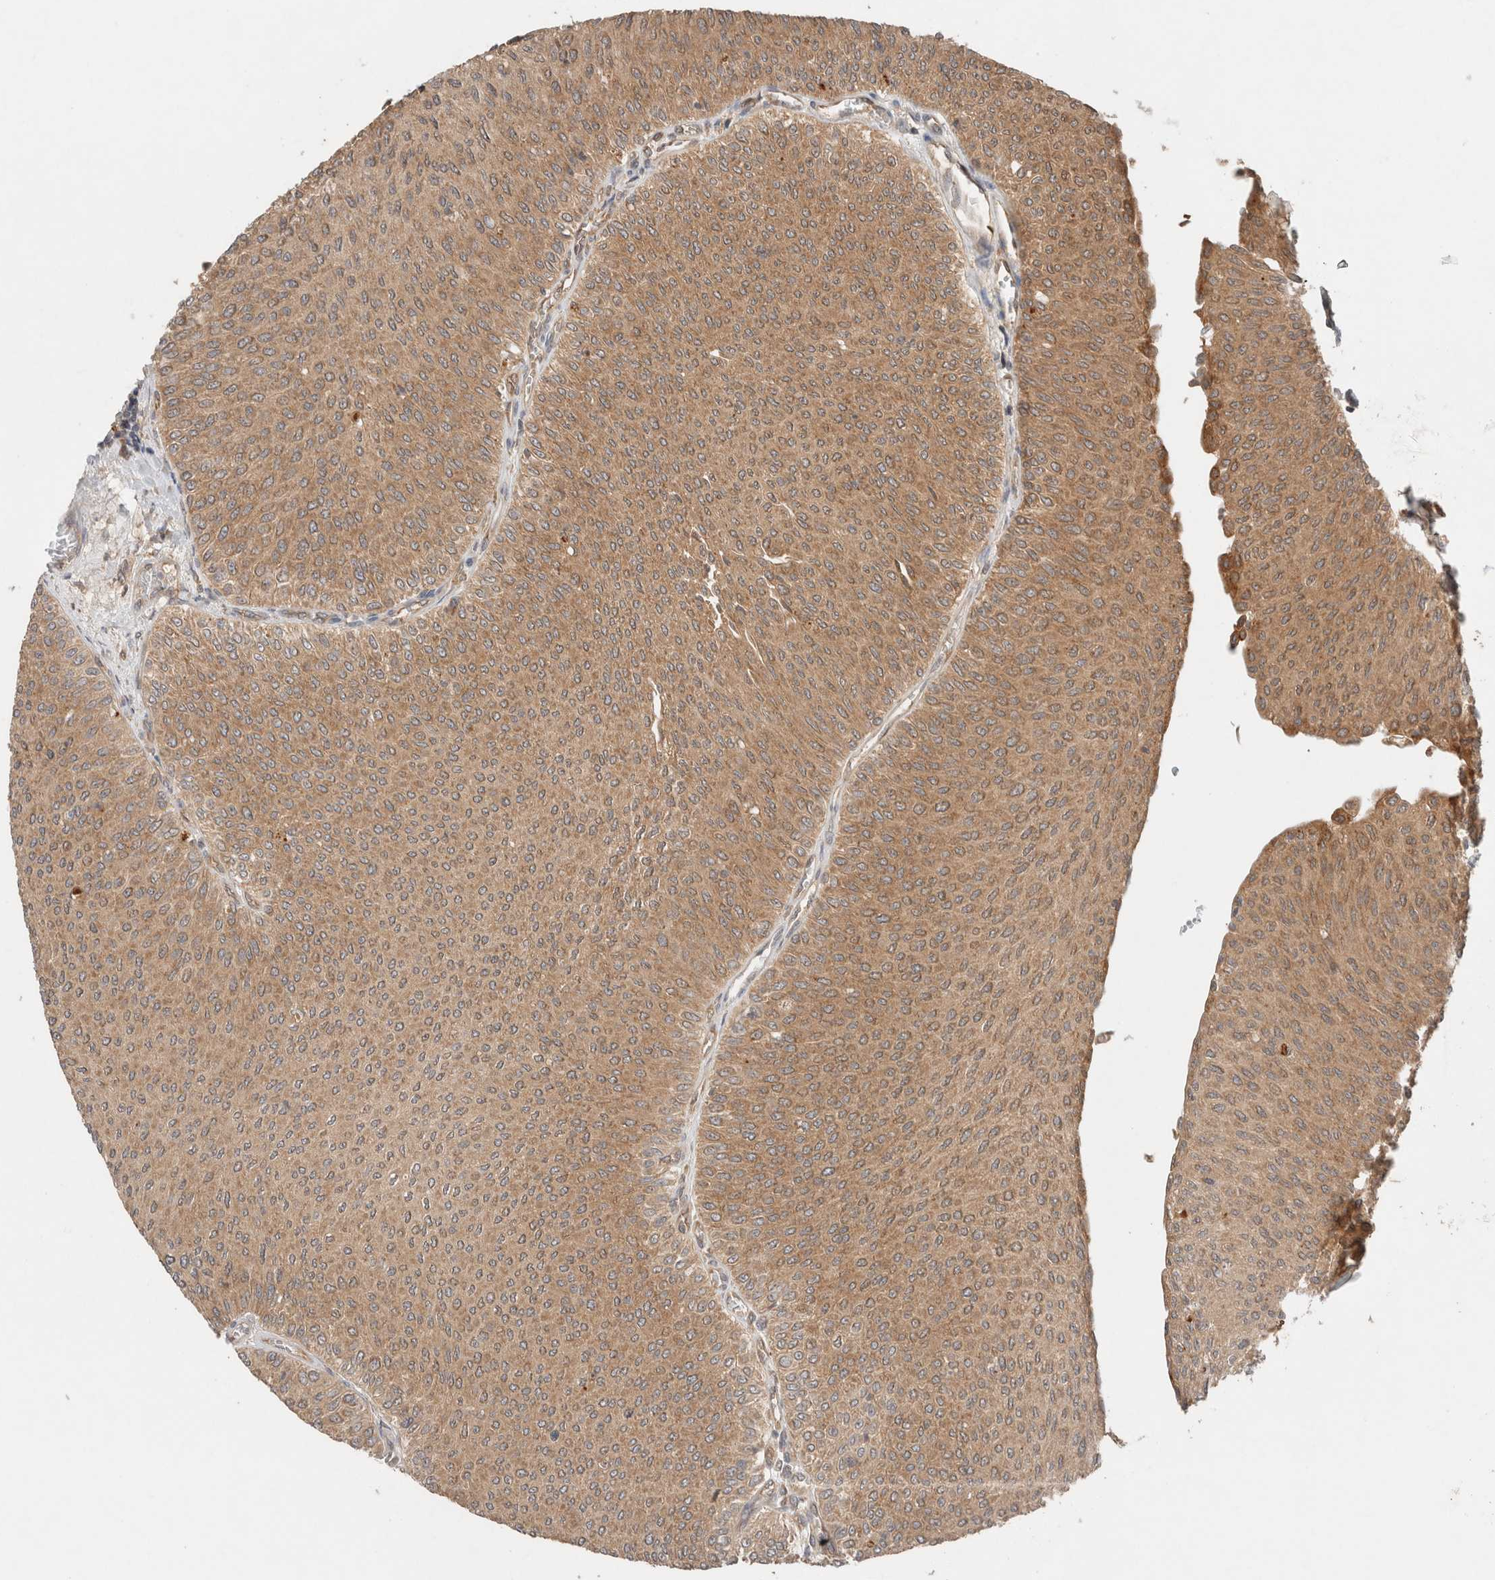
{"staining": {"intensity": "moderate", "quantity": ">75%", "location": "cytoplasmic/membranous"}, "tissue": "urothelial cancer", "cell_type": "Tumor cells", "image_type": "cancer", "snomed": [{"axis": "morphology", "description": "Urothelial carcinoma, Low grade"}, {"axis": "topography", "description": "Urinary bladder"}], "caption": "Brown immunohistochemical staining in human low-grade urothelial carcinoma exhibits moderate cytoplasmic/membranous expression in approximately >75% of tumor cells.", "gene": "ARFGEF2", "patient": {"sex": "male", "age": 78}}